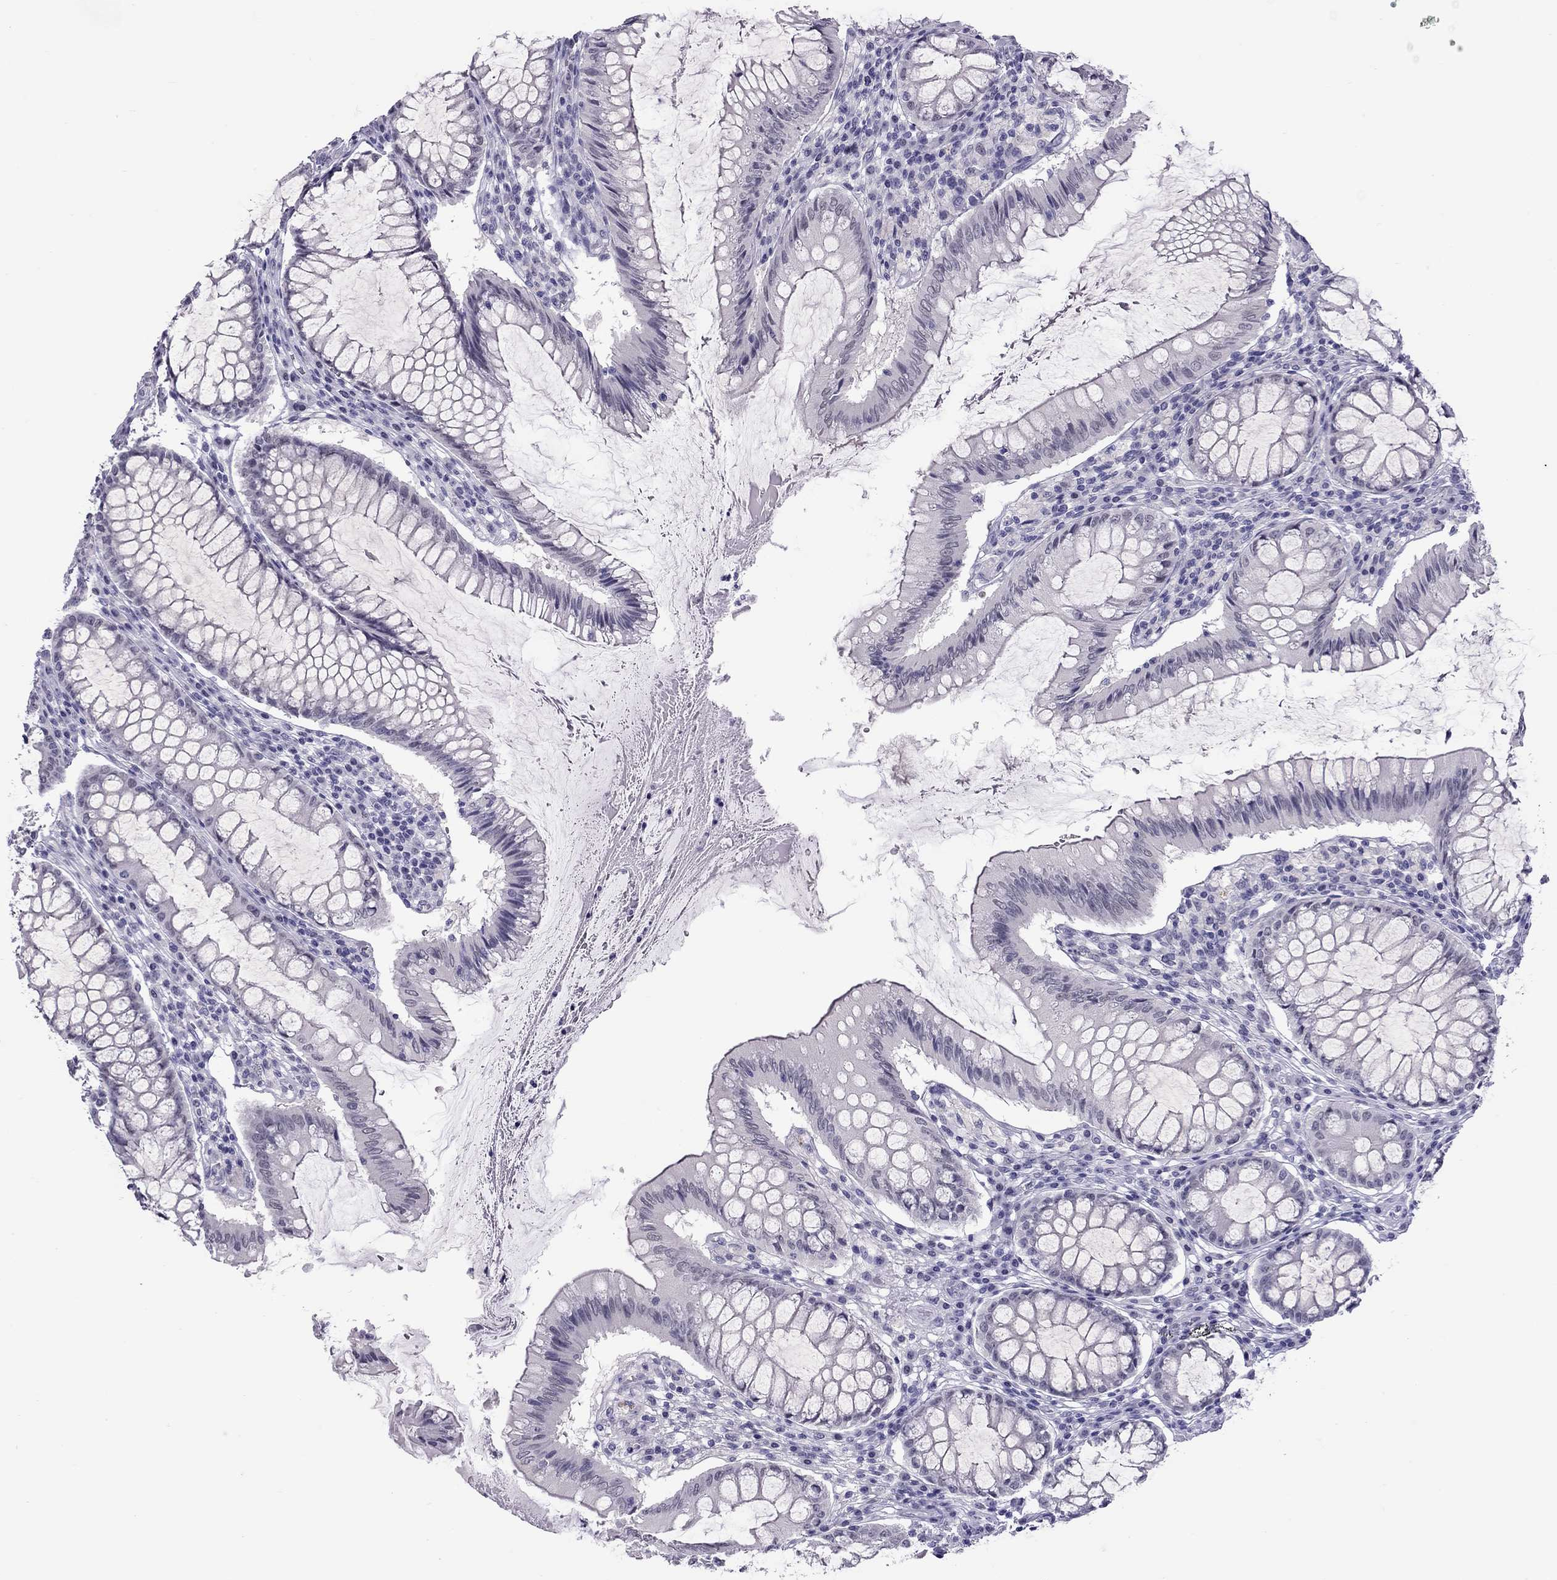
{"staining": {"intensity": "negative", "quantity": "none", "location": "none"}, "tissue": "colorectal cancer", "cell_type": "Tumor cells", "image_type": "cancer", "snomed": [{"axis": "morphology", "description": "Adenocarcinoma, NOS"}, {"axis": "topography", "description": "Colon"}], "caption": "IHC image of human adenocarcinoma (colorectal) stained for a protein (brown), which displays no staining in tumor cells. (Immunohistochemistry (ihc), brightfield microscopy, high magnification).", "gene": "CHRNB3", "patient": {"sex": "female", "age": 70}}